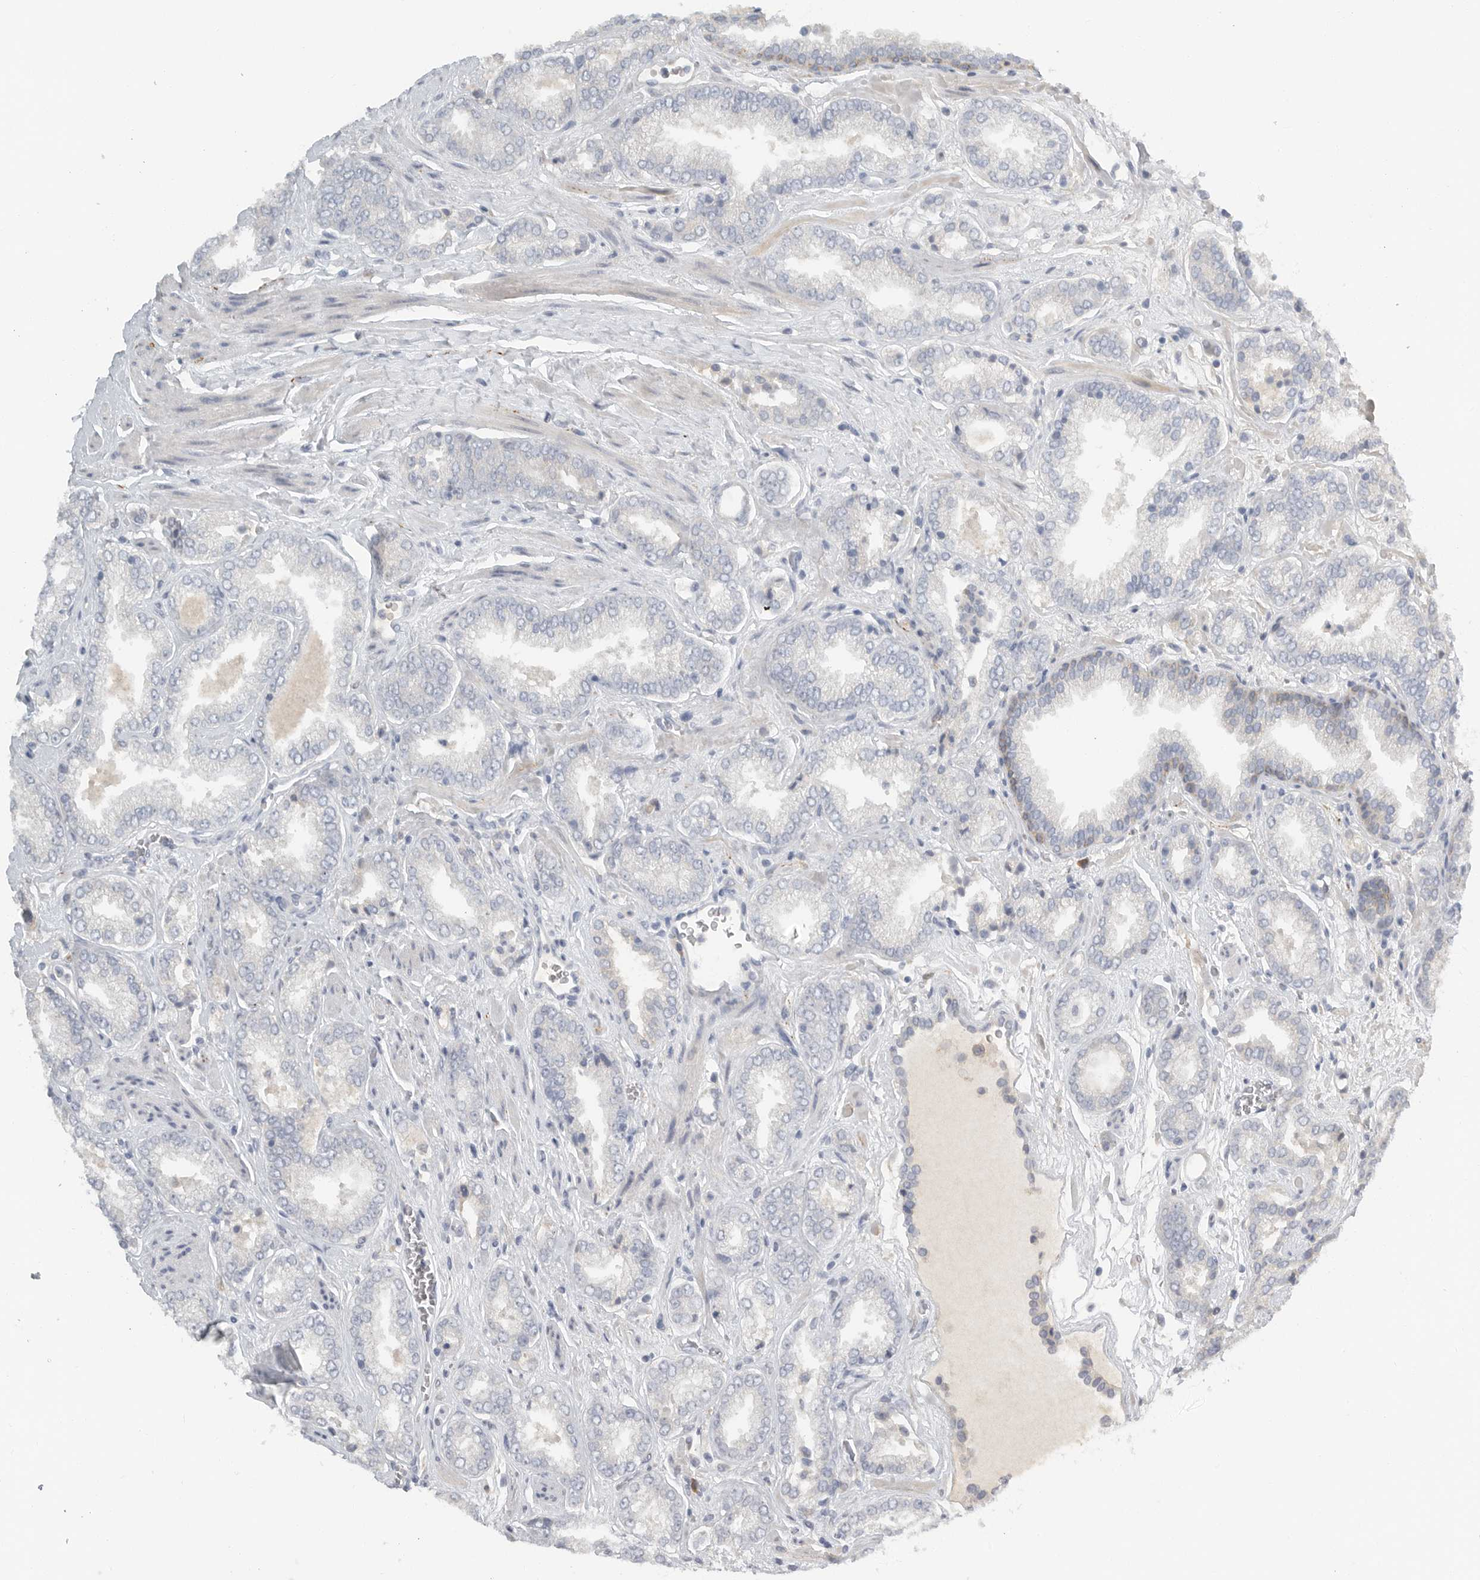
{"staining": {"intensity": "negative", "quantity": "none", "location": "none"}, "tissue": "prostate cancer", "cell_type": "Tumor cells", "image_type": "cancer", "snomed": [{"axis": "morphology", "description": "Adenocarcinoma, Low grade"}, {"axis": "topography", "description": "Prostate"}], "caption": "Immunohistochemistry (IHC) micrograph of human prostate low-grade adenocarcinoma stained for a protein (brown), which demonstrates no positivity in tumor cells.", "gene": "PAM", "patient": {"sex": "male", "age": 62}}